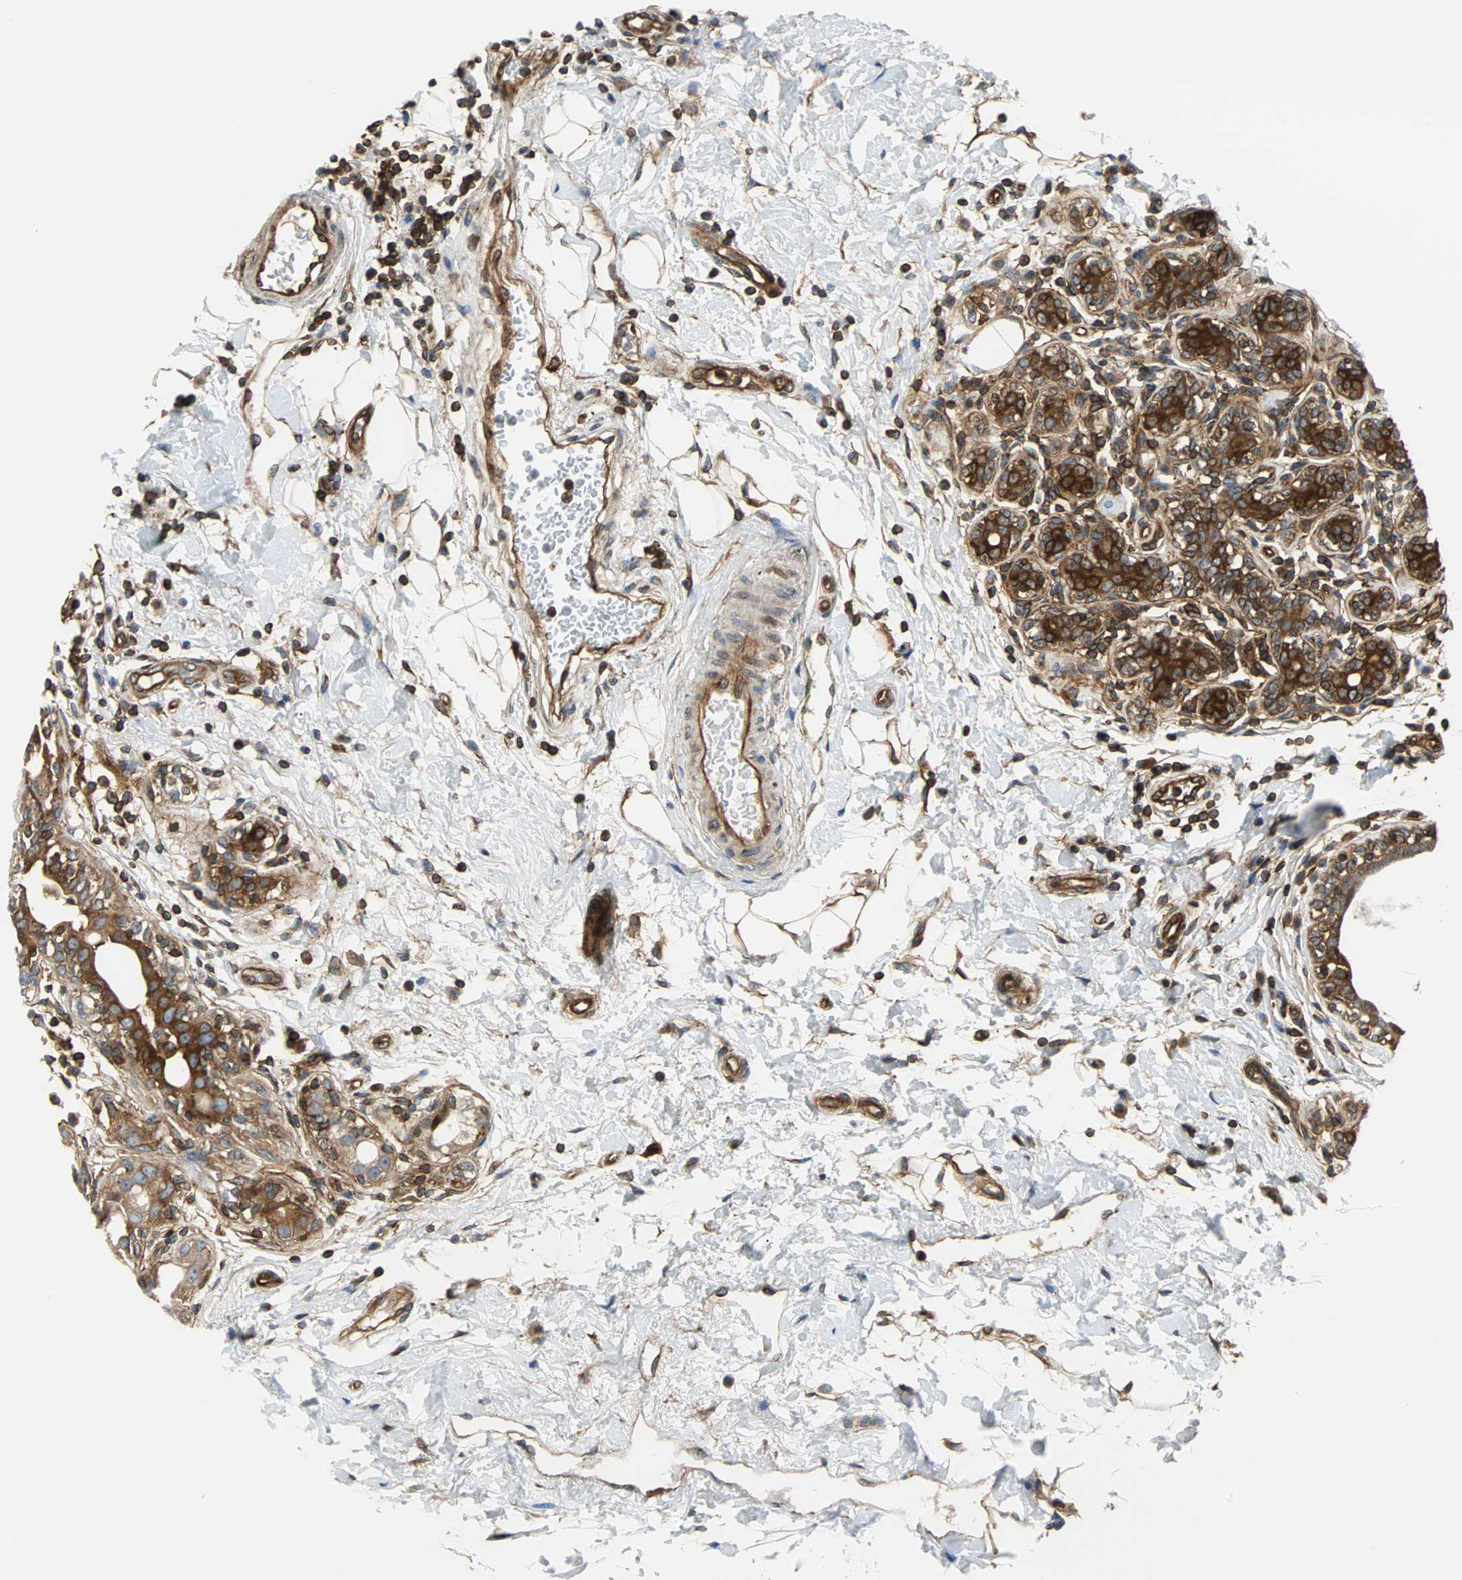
{"staining": {"intensity": "strong", "quantity": ">75%", "location": "cytoplasmic/membranous"}, "tissue": "breast cancer", "cell_type": "Tumor cells", "image_type": "cancer", "snomed": [{"axis": "morphology", "description": "Normal tissue, NOS"}, {"axis": "morphology", "description": "Lobular carcinoma"}, {"axis": "topography", "description": "Breast"}], "caption": "Protein expression analysis of breast lobular carcinoma displays strong cytoplasmic/membranous expression in about >75% of tumor cells.", "gene": "RELA", "patient": {"sex": "female", "age": 47}}